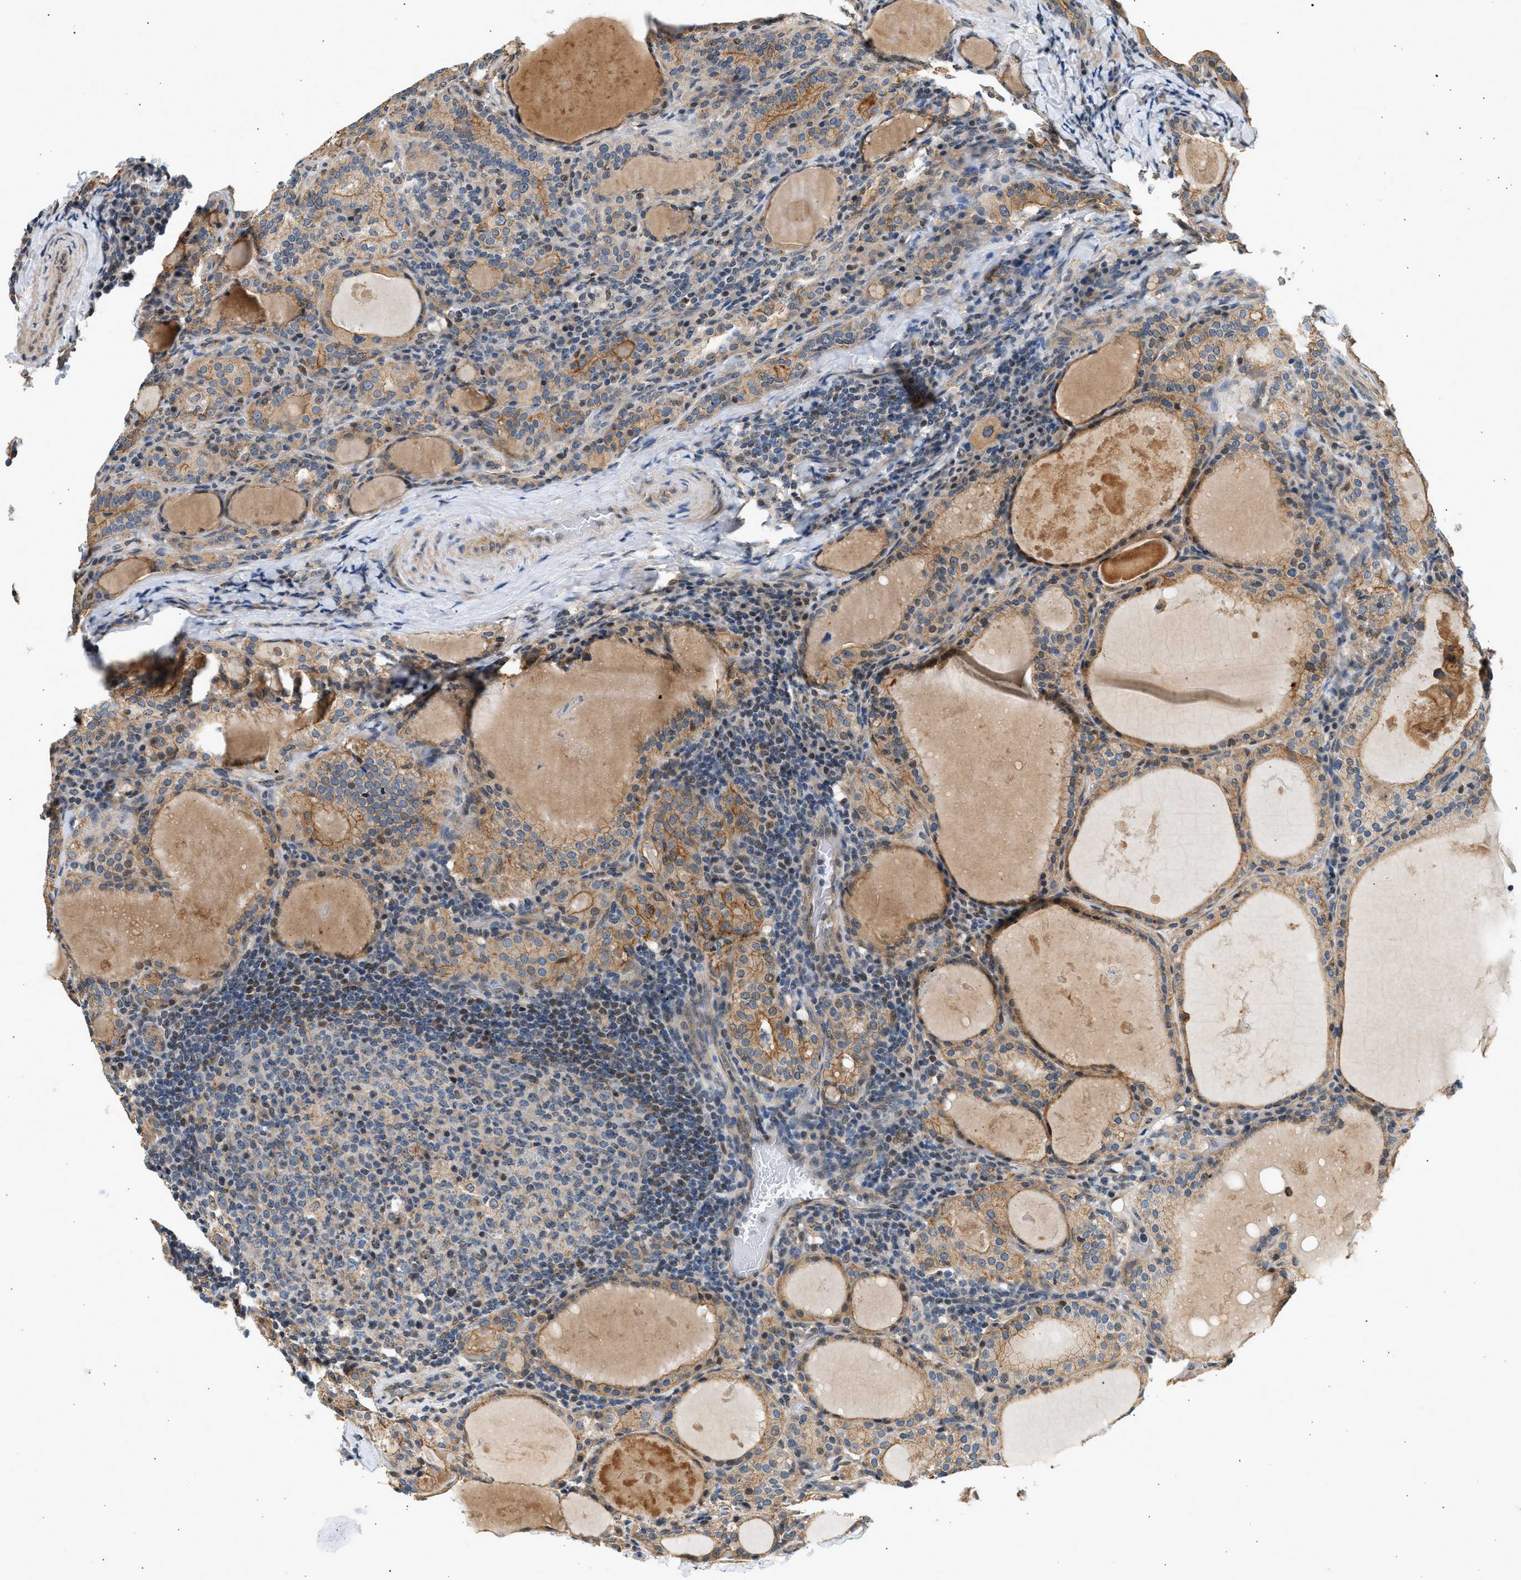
{"staining": {"intensity": "strong", "quantity": ">75%", "location": "cytoplasmic/membranous"}, "tissue": "thyroid cancer", "cell_type": "Tumor cells", "image_type": "cancer", "snomed": [{"axis": "morphology", "description": "Papillary adenocarcinoma, NOS"}, {"axis": "topography", "description": "Thyroid gland"}], "caption": "Immunohistochemistry staining of thyroid cancer (papillary adenocarcinoma), which exhibits high levels of strong cytoplasmic/membranous expression in approximately >75% of tumor cells indicating strong cytoplasmic/membranous protein positivity. The staining was performed using DAB (brown) for protein detection and nuclei were counterstained in hematoxylin (blue).", "gene": "WDR31", "patient": {"sex": "female", "age": 42}}